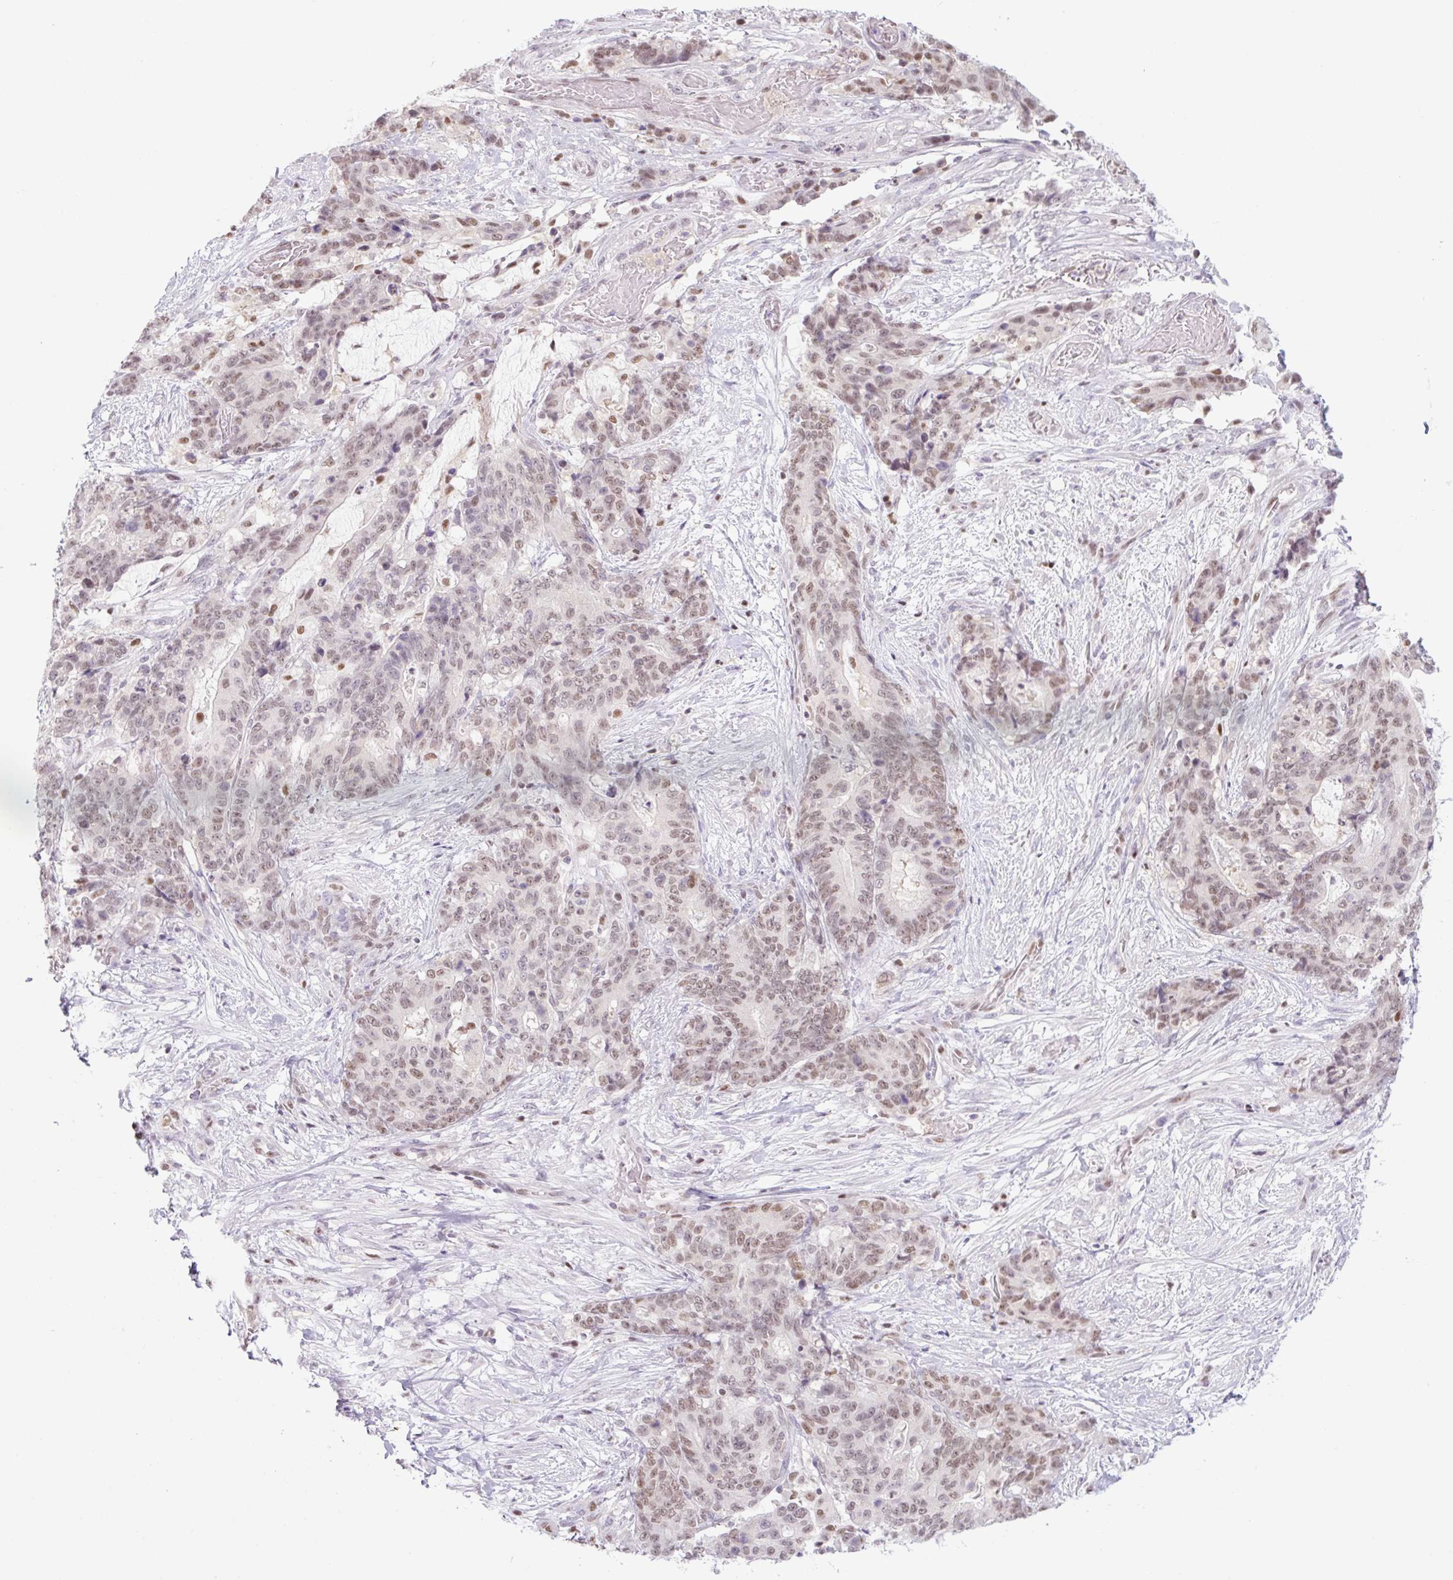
{"staining": {"intensity": "weak", "quantity": ">75%", "location": "nuclear"}, "tissue": "stomach cancer", "cell_type": "Tumor cells", "image_type": "cancer", "snomed": [{"axis": "morphology", "description": "Normal tissue, NOS"}, {"axis": "morphology", "description": "Adenocarcinoma, NOS"}, {"axis": "topography", "description": "Stomach"}], "caption": "A high-resolution photomicrograph shows immunohistochemistry (IHC) staining of adenocarcinoma (stomach), which reveals weak nuclear expression in approximately >75% of tumor cells.", "gene": "TLE3", "patient": {"sex": "female", "age": 64}}